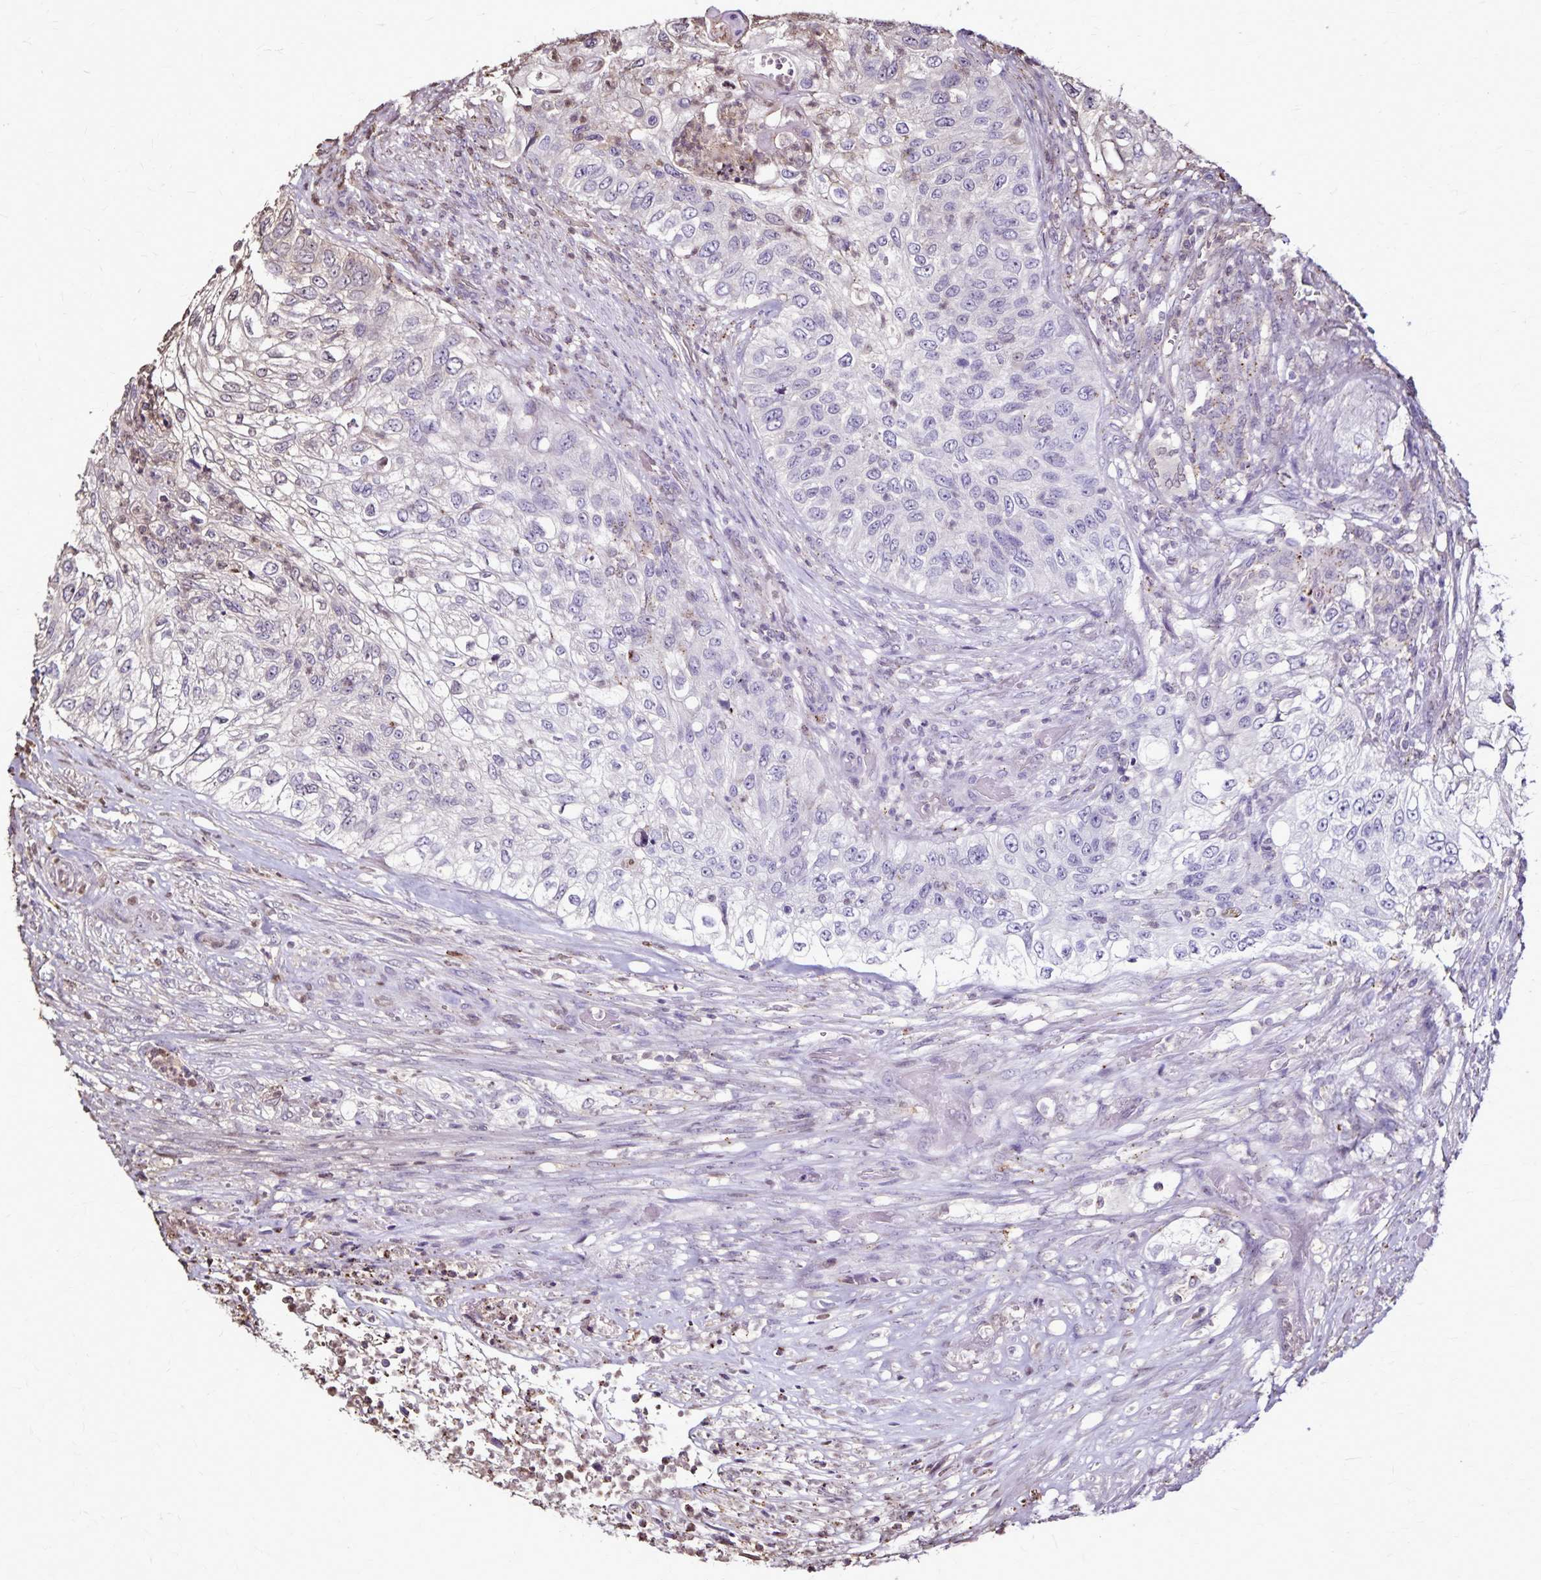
{"staining": {"intensity": "negative", "quantity": "none", "location": "none"}, "tissue": "urothelial cancer", "cell_type": "Tumor cells", "image_type": "cancer", "snomed": [{"axis": "morphology", "description": "Urothelial carcinoma, High grade"}, {"axis": "topography", "description": "Urinary bladder"}], "caption": "This histopathology image is of urothelial carcinoma (high-grade) stained with IHC to label a protein in brown with the nuclei are counter-stained blue. There is no expression in tumor cells.", "gene": "CHMP1B", "patient": {"sex": "female", "age": 60}}